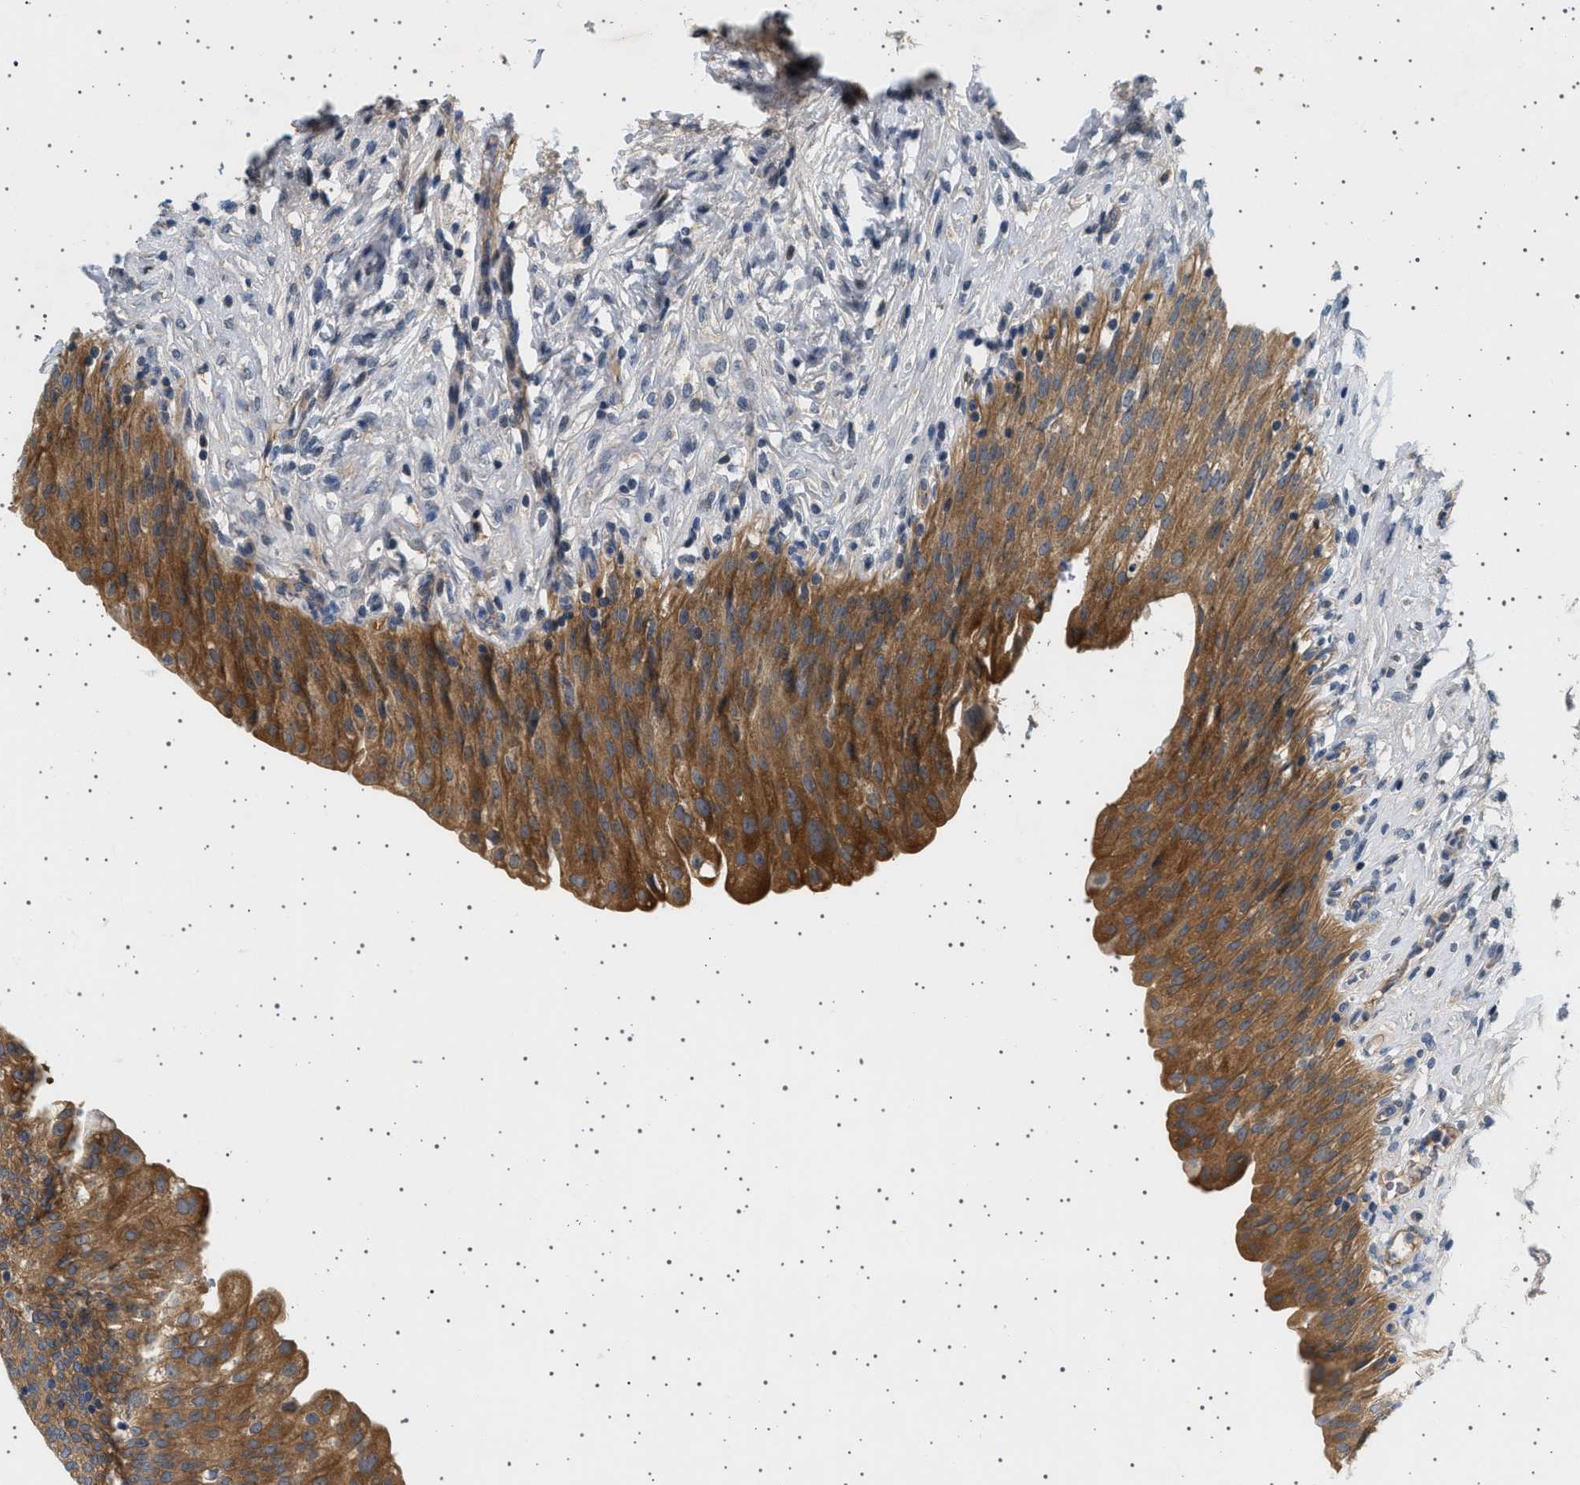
{"staining": {"intensity": "strong", "quantity": ">75%", "location": "cytoplasmic/membranous"}, "tissue": "urinary bladder", "cell_type": "Urothelial cells", "image_type": "normal", "snomed": [{"axis": "morphology", "description": "Urothelial carcinoma, High grade"}, {"axis": "topography", "description": "Urinary bladder"}], "caption": "Protein staining shows strong cytoplasmic/membranous staining in about >75% of urothelial cells in benign urinary bladder.", "gene": "PLPP6", "patient": {"sex": "male", "age": 46}}